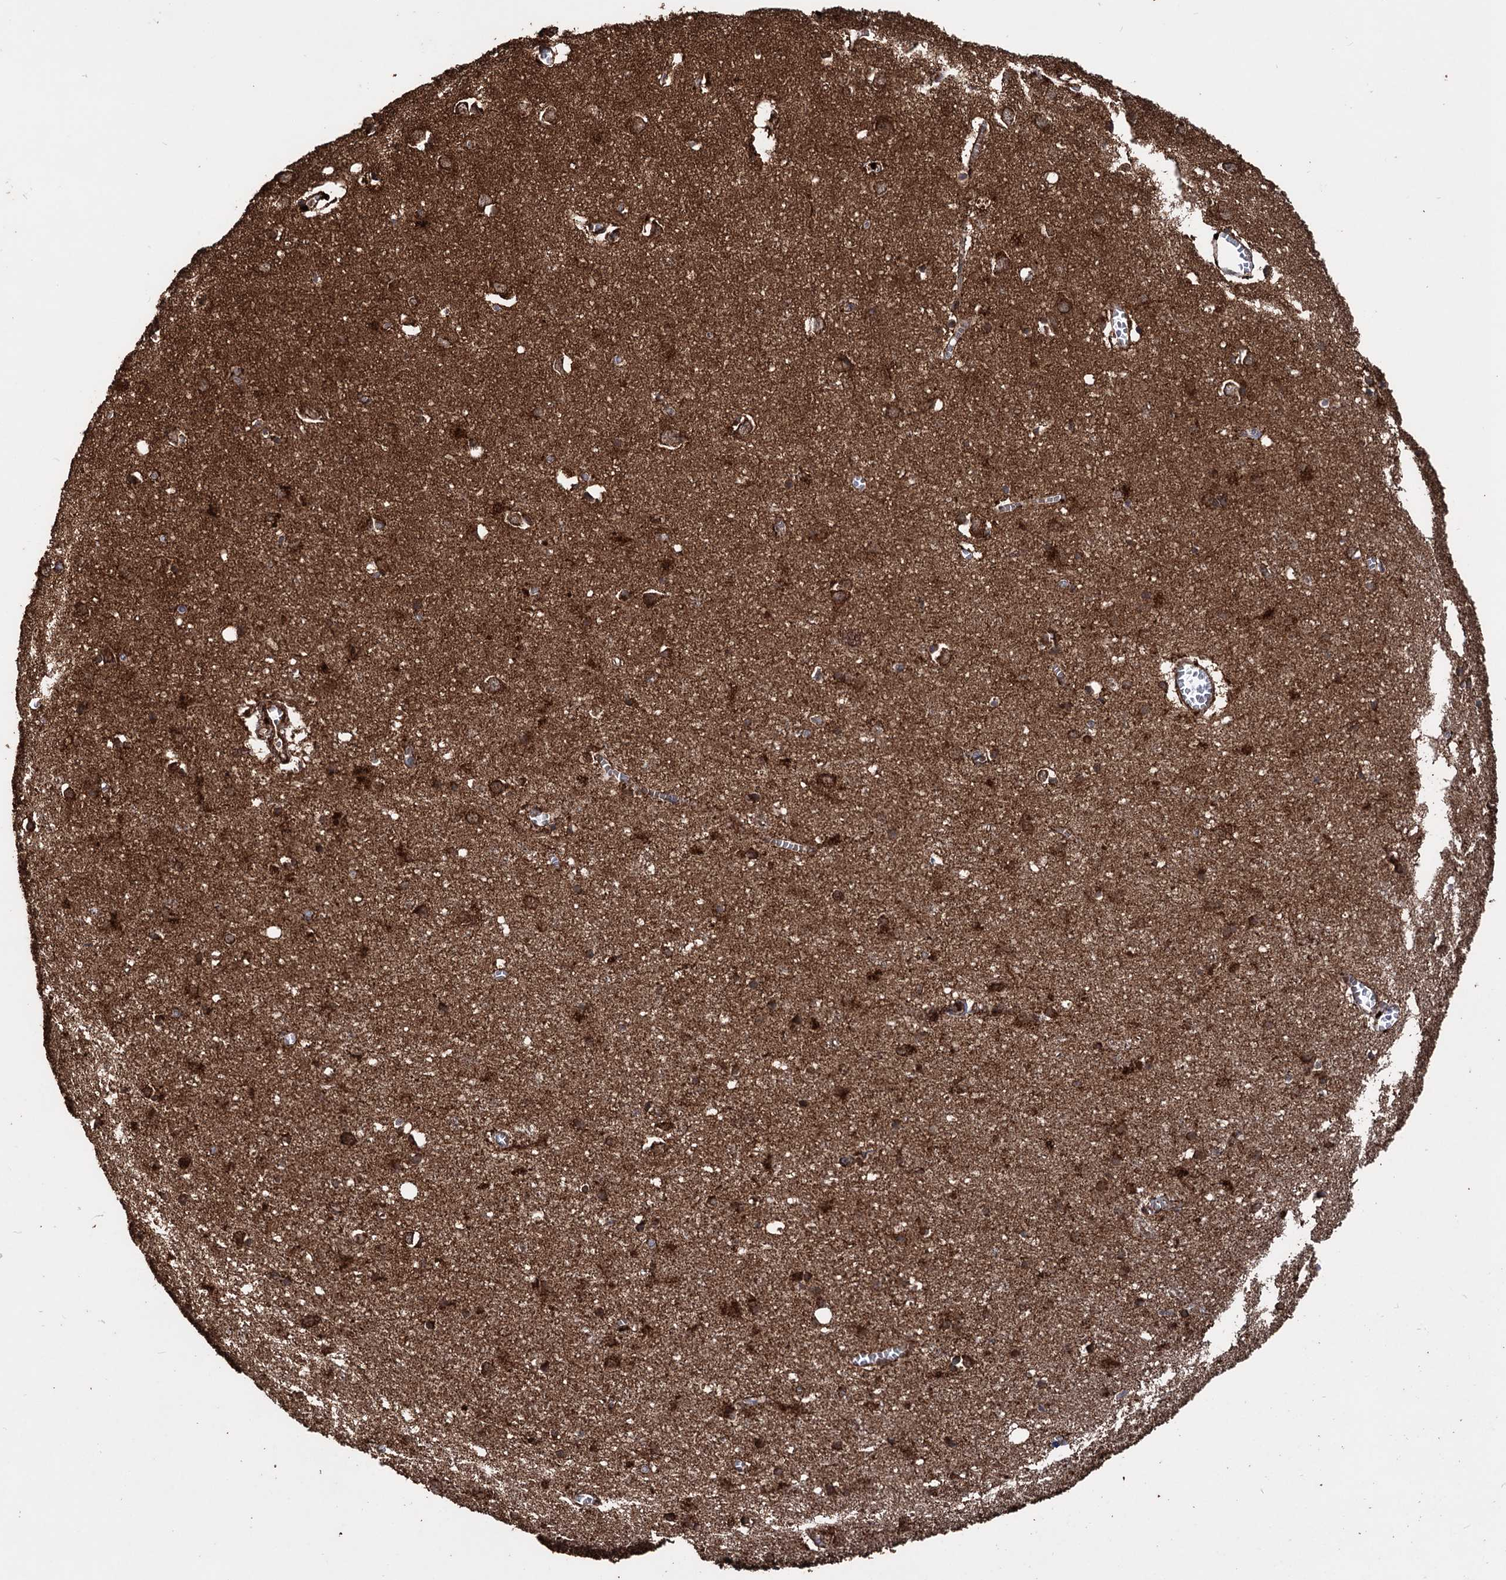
{"staining": {"intensity": "strong", "quantity": ">75%", "location": "cytoplasmic/membranous"}, "tissue": "cerebral cortex", "cell_type": "Endothelial cells", "image_type": "normal", "snomed": [{"axis": "morphology", "description": "Normal tissue, NOS"}, {"axis": "topography", "description": "Cerebral cortex"}], "caption": "Endothelial cells show strong cytoplasmic/membranous positivity in approximately >75% of cells in unremarkable cerebral cortex.", "gene": "IPO4", "patient": {"sex": "female", "age": 64}}